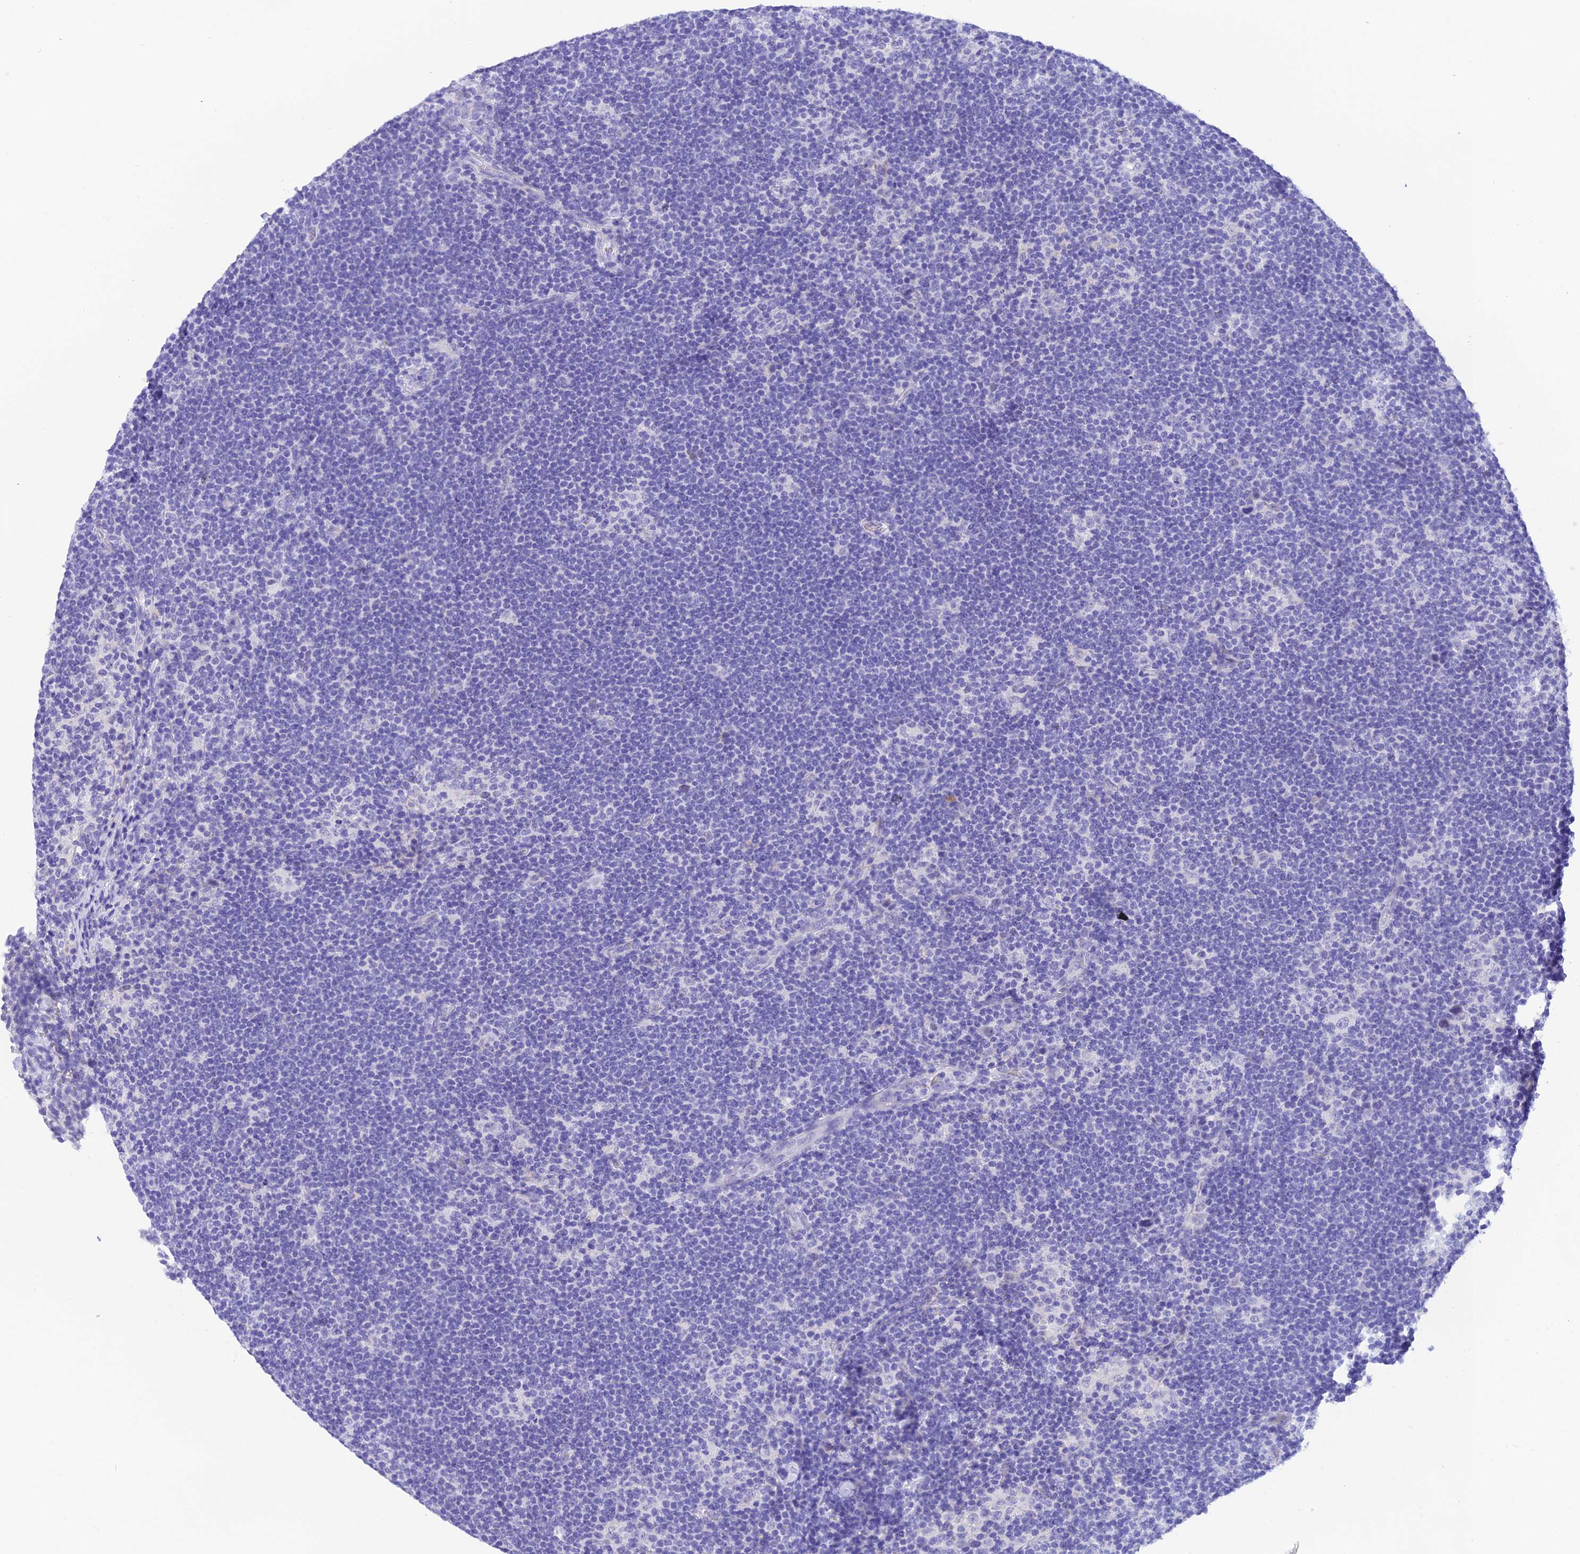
{"staining": {"intensity": "negative", "quantity": "none", "location": "none"}, "tissue": "lymphoma", "cell_type": "Tumor cells", "image_type": "cancer", "snomed": [{"axis": "morphology", "description": "Hodgkin's disease, NOS"}, {"axis": "topography", "description": "Lymph node"}], "caption": "DAB (3,3'-diaminobenzidine) immunohistochemical staining of human Hodgkin's disease exhibits no significant staining in tumor cells.", "gene": "KDELR3", "patient": {"sex": "female", "age": 57}}